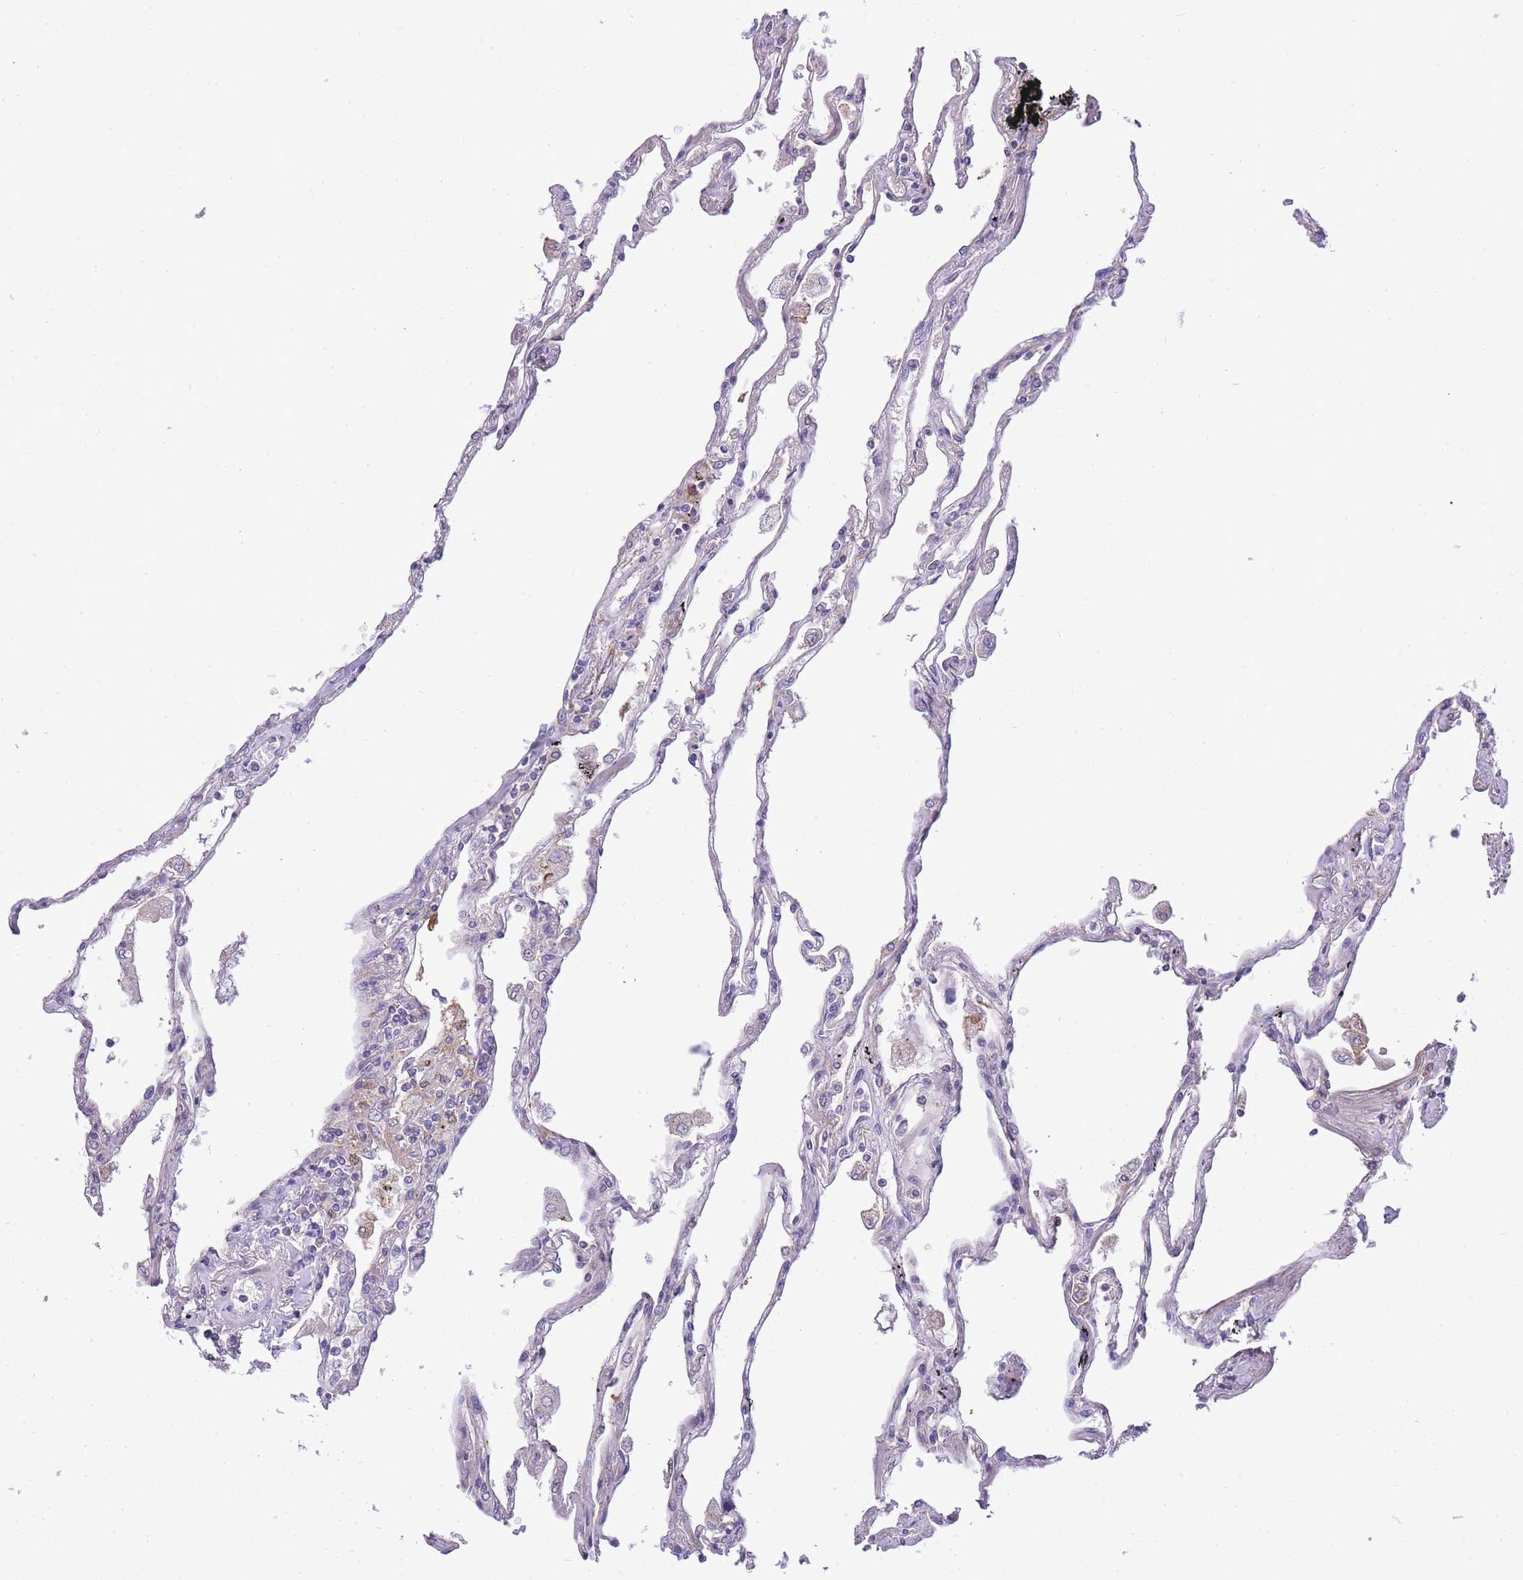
{"staining": {"intensity": "moderate", "quantity": "<25%", "location": "cytoplasmic/membranous"}, "tissue": "lung", "cell_type": "Alveolar cells", "image_type": "normal", "snomed": [{"axis": "morphology", "description": "Normal tissue, NOS"}, {"axis": "topography", "description": "Lung"}], "caption": "Protein staining by immunohistochemistry (IHC) demonstrates moderate cytoplasmic/membranous positivity in about <25% of alveolar cells in benign lung. The protein of interest is stained brown, and the nuclei are stained in blue (DAB (3,3'-diaminobenzidine) IHC with brightfield microscopy, high magnification).", "gene": "EIF2B2", "patient": {"sex": "female", "age": 67}}